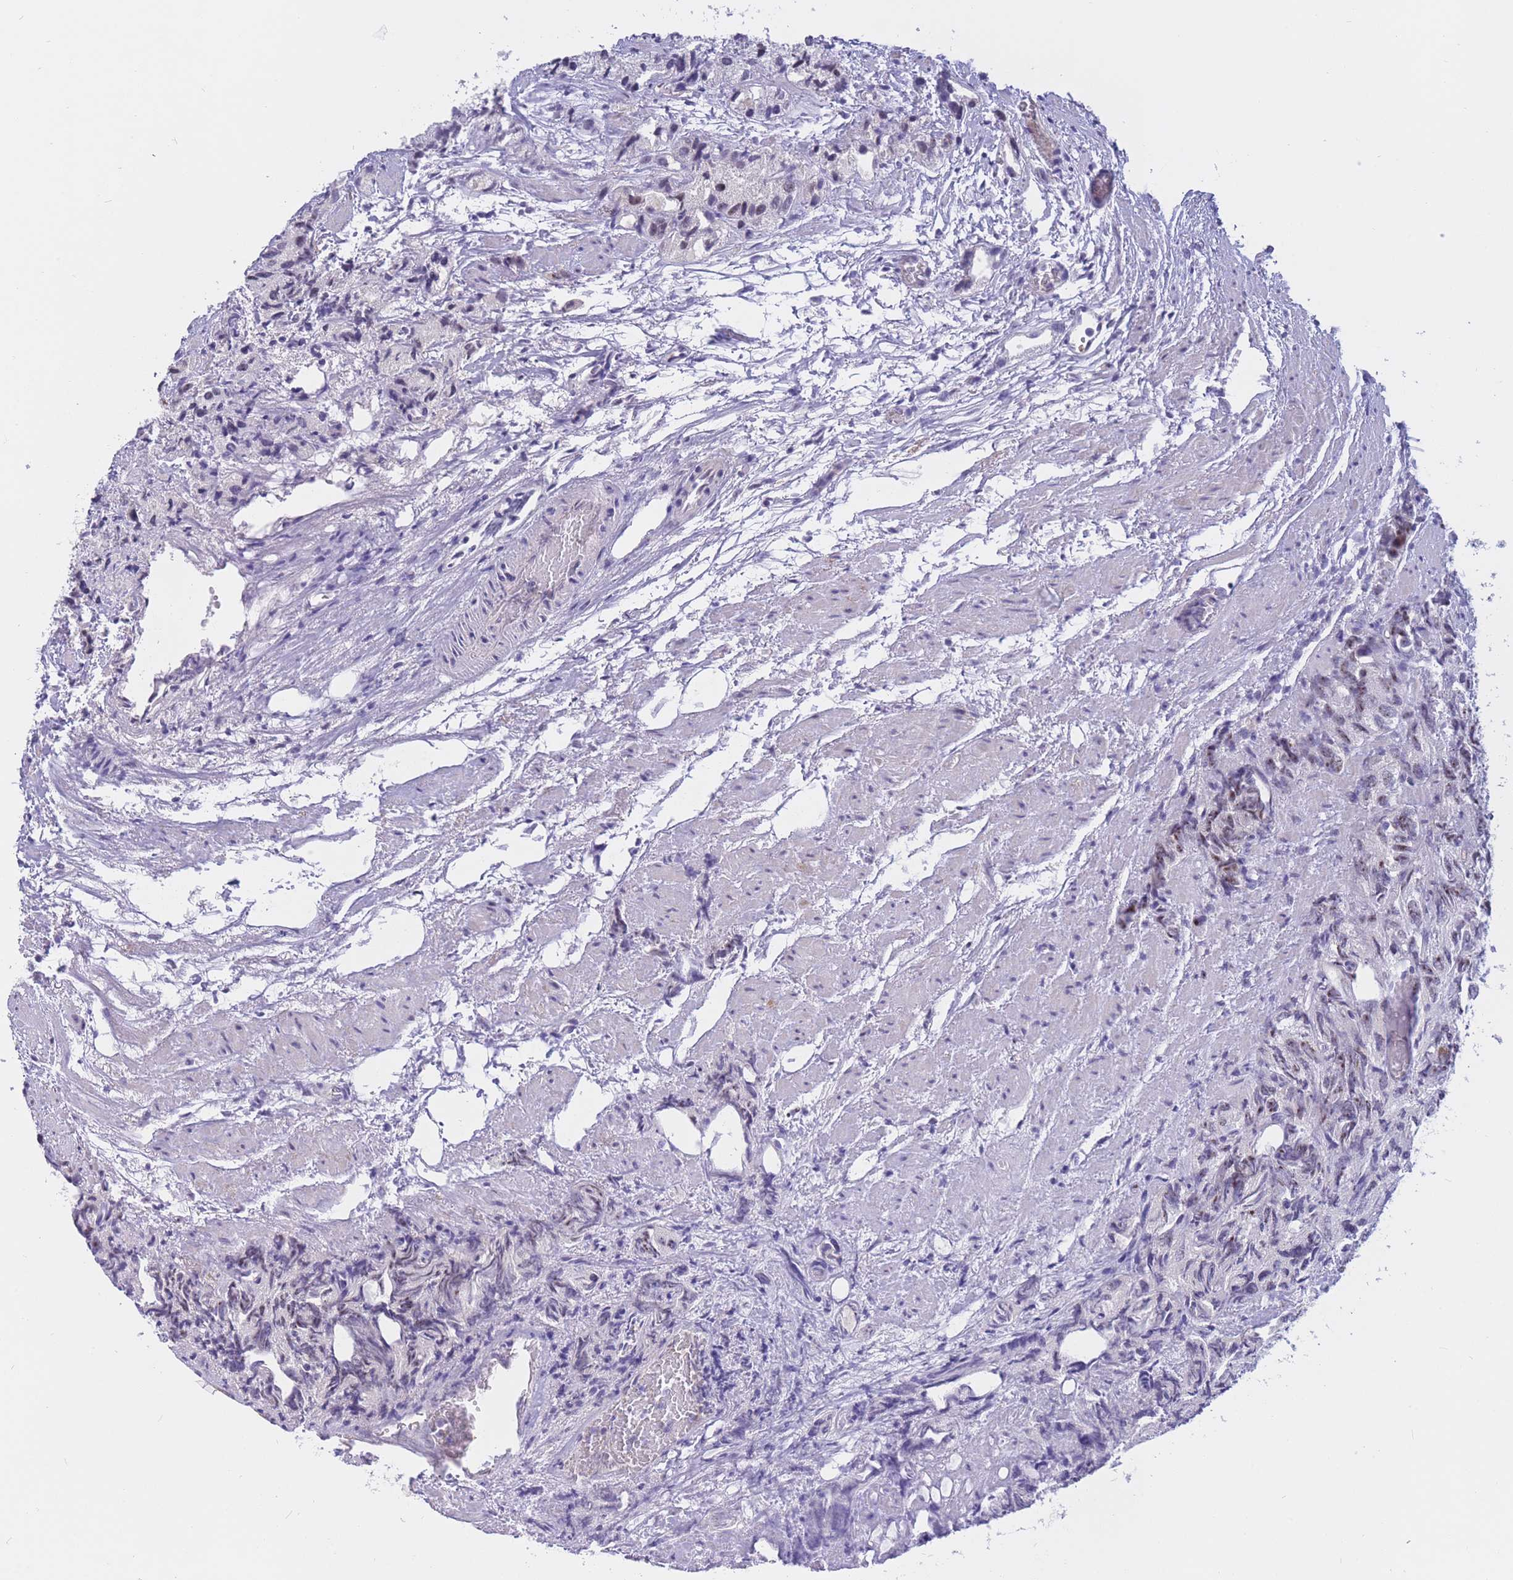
{"staining": {"intensity": "weak", "quantity": "<25%", "location": "nuclear"}, "tissue": "prostate cancer", "cell_type": "Tumor cells", "image_type": "cancer", "snomed": [{"axis": "morphology", "description": "Adenocarcinoma, High grade"}, {"axis": "topography", "description": "Prostate"}], "caption": "Tumor cells show no significant protein staining in prostate adenocarcinoma (high-grade).", "gene": "BOP1", "patient": {"sex": "male", "age": 82}}